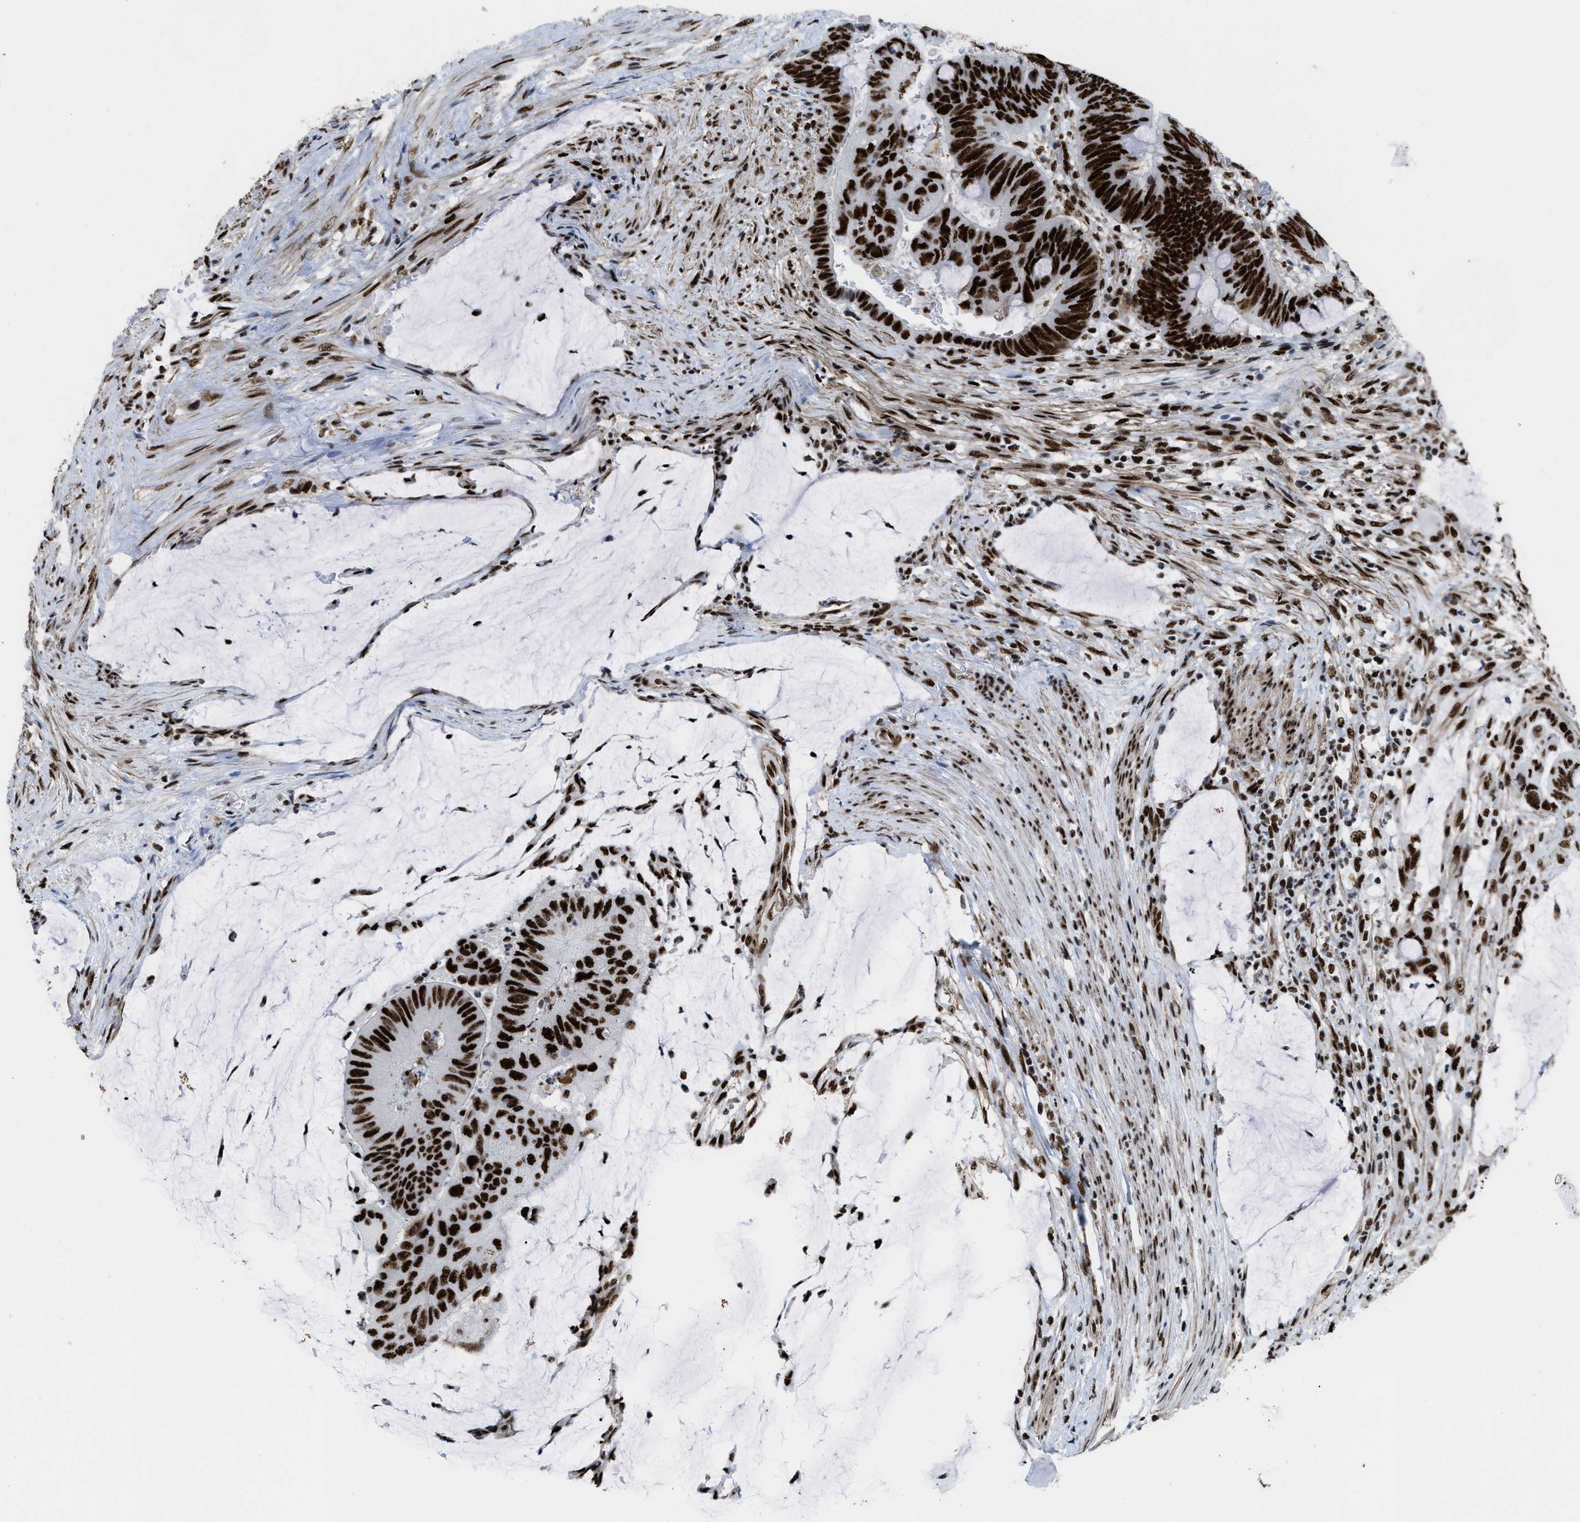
{"staining": {"intensity": "strong", "quantity": ">75%", "location": "nuclear"}, "tissue": "colorectal cancer", "cell_type": "Tumor cells", "image_type": "cancer", "snomed": [{"axis": "morphology", "description": "Normal tissue, NOS"}, {"axis": "morphology", "description": "Adenocarcinoma, NOS"}, {"axis": "topography", "description": "Rectum"}], "caption": "Protein expression analysis of colorectal cancer demonstrates strong nuclear expression in about >75% of tumor cells. (IHC, brightfield microscopy, high magnification).", "gene": "ZNF207", "patient": {"sex": "male", "age": 92}}